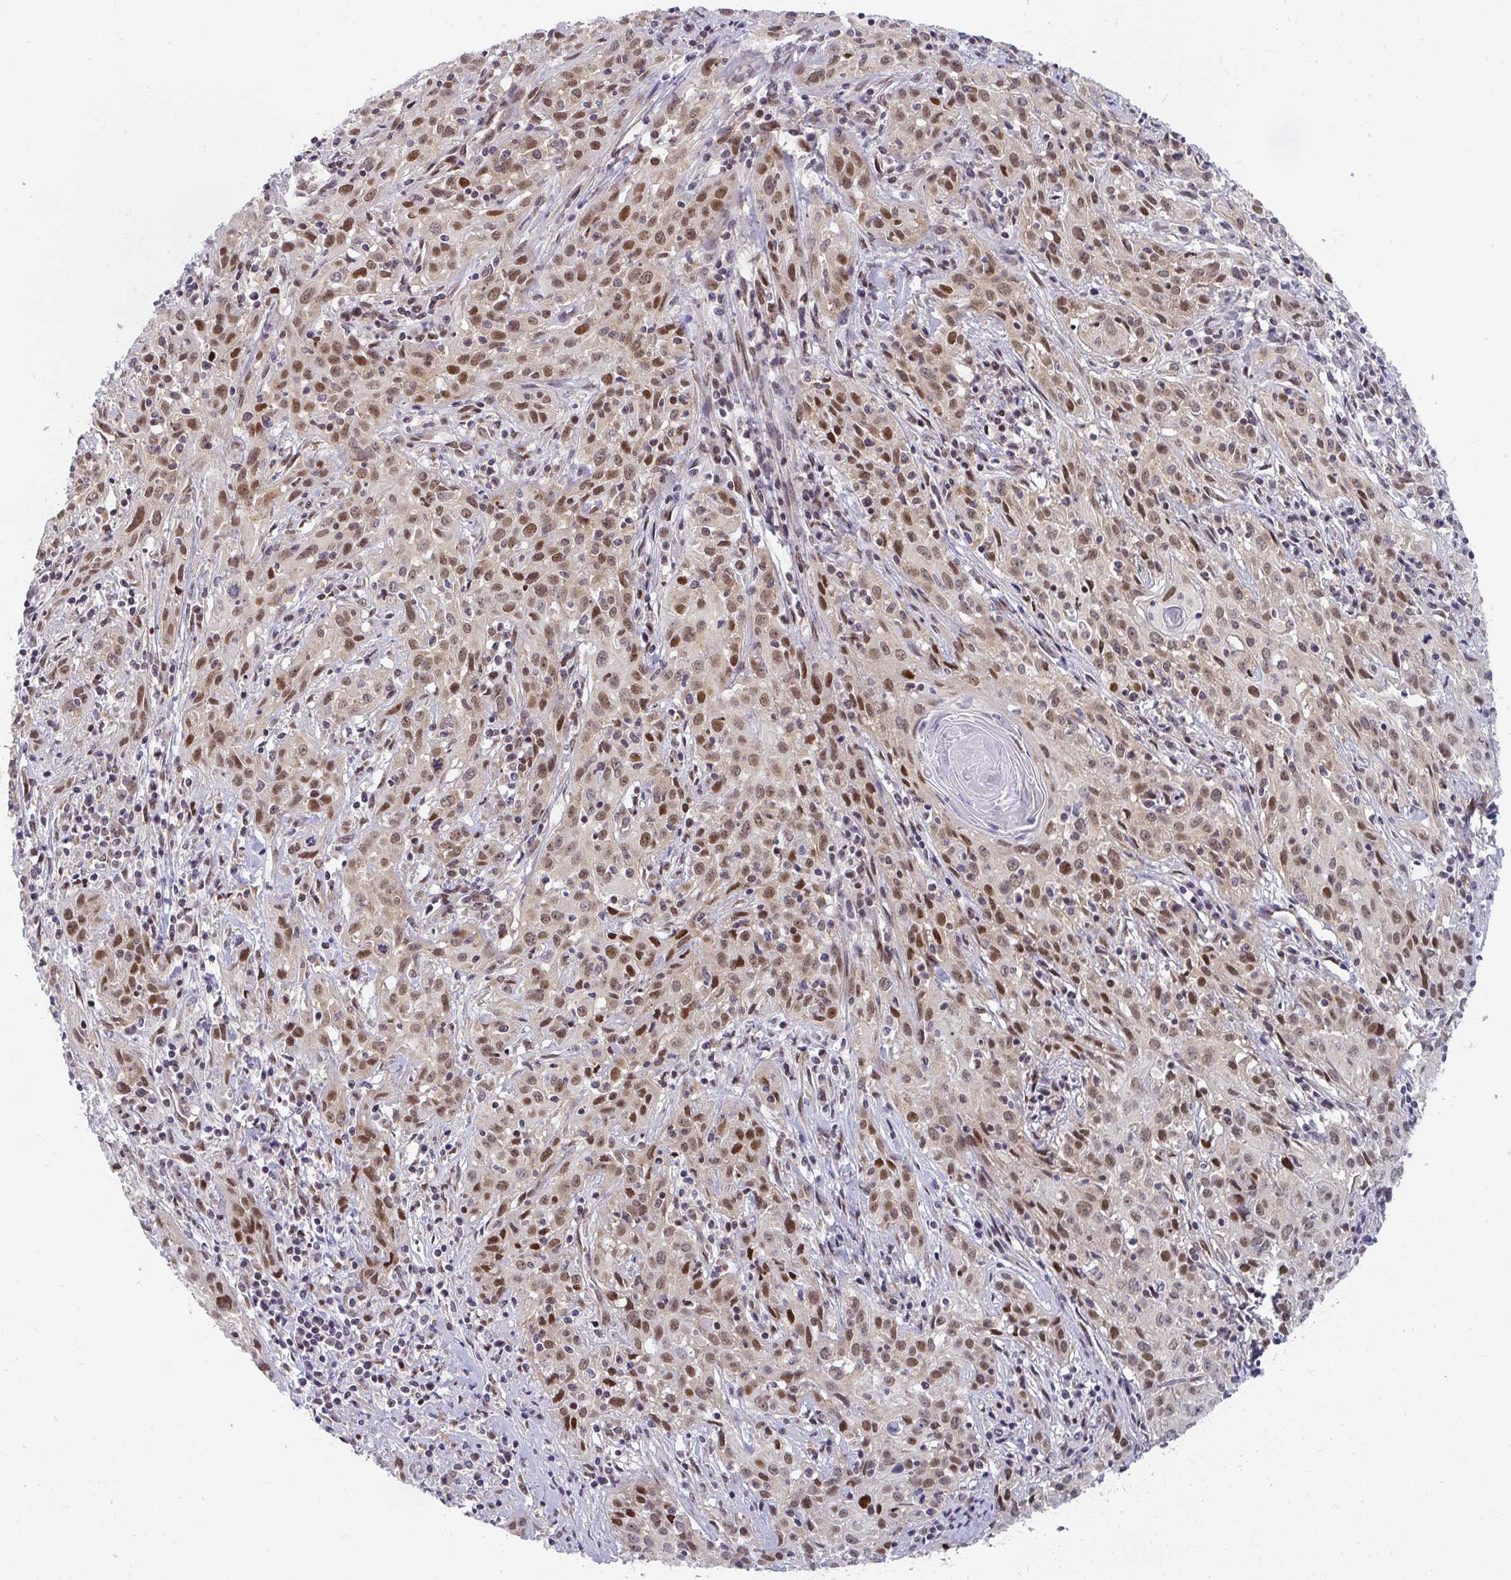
{"staining": {"intensity": "moderate", "quantity": ">75%", "location": "nuclear"}, "tissue": "cervical cancer", "cell_type": "Tumor cells", "image_type": "cancer", "snomed": [{"axis": "morphology", "description": "Squamous cell carcinoma, NOS"}, {"axis": "topography", "description": "Cervix"}], "caption": "Immunohistochemical staining of cervical cancer (squamous cell carcinoma) displays medium levels of moderate nuclear protein staining in approximately >75% of tumor cells.", "gene": "SYNCRIP", "patient": {"sex": "female", "age": 57}}